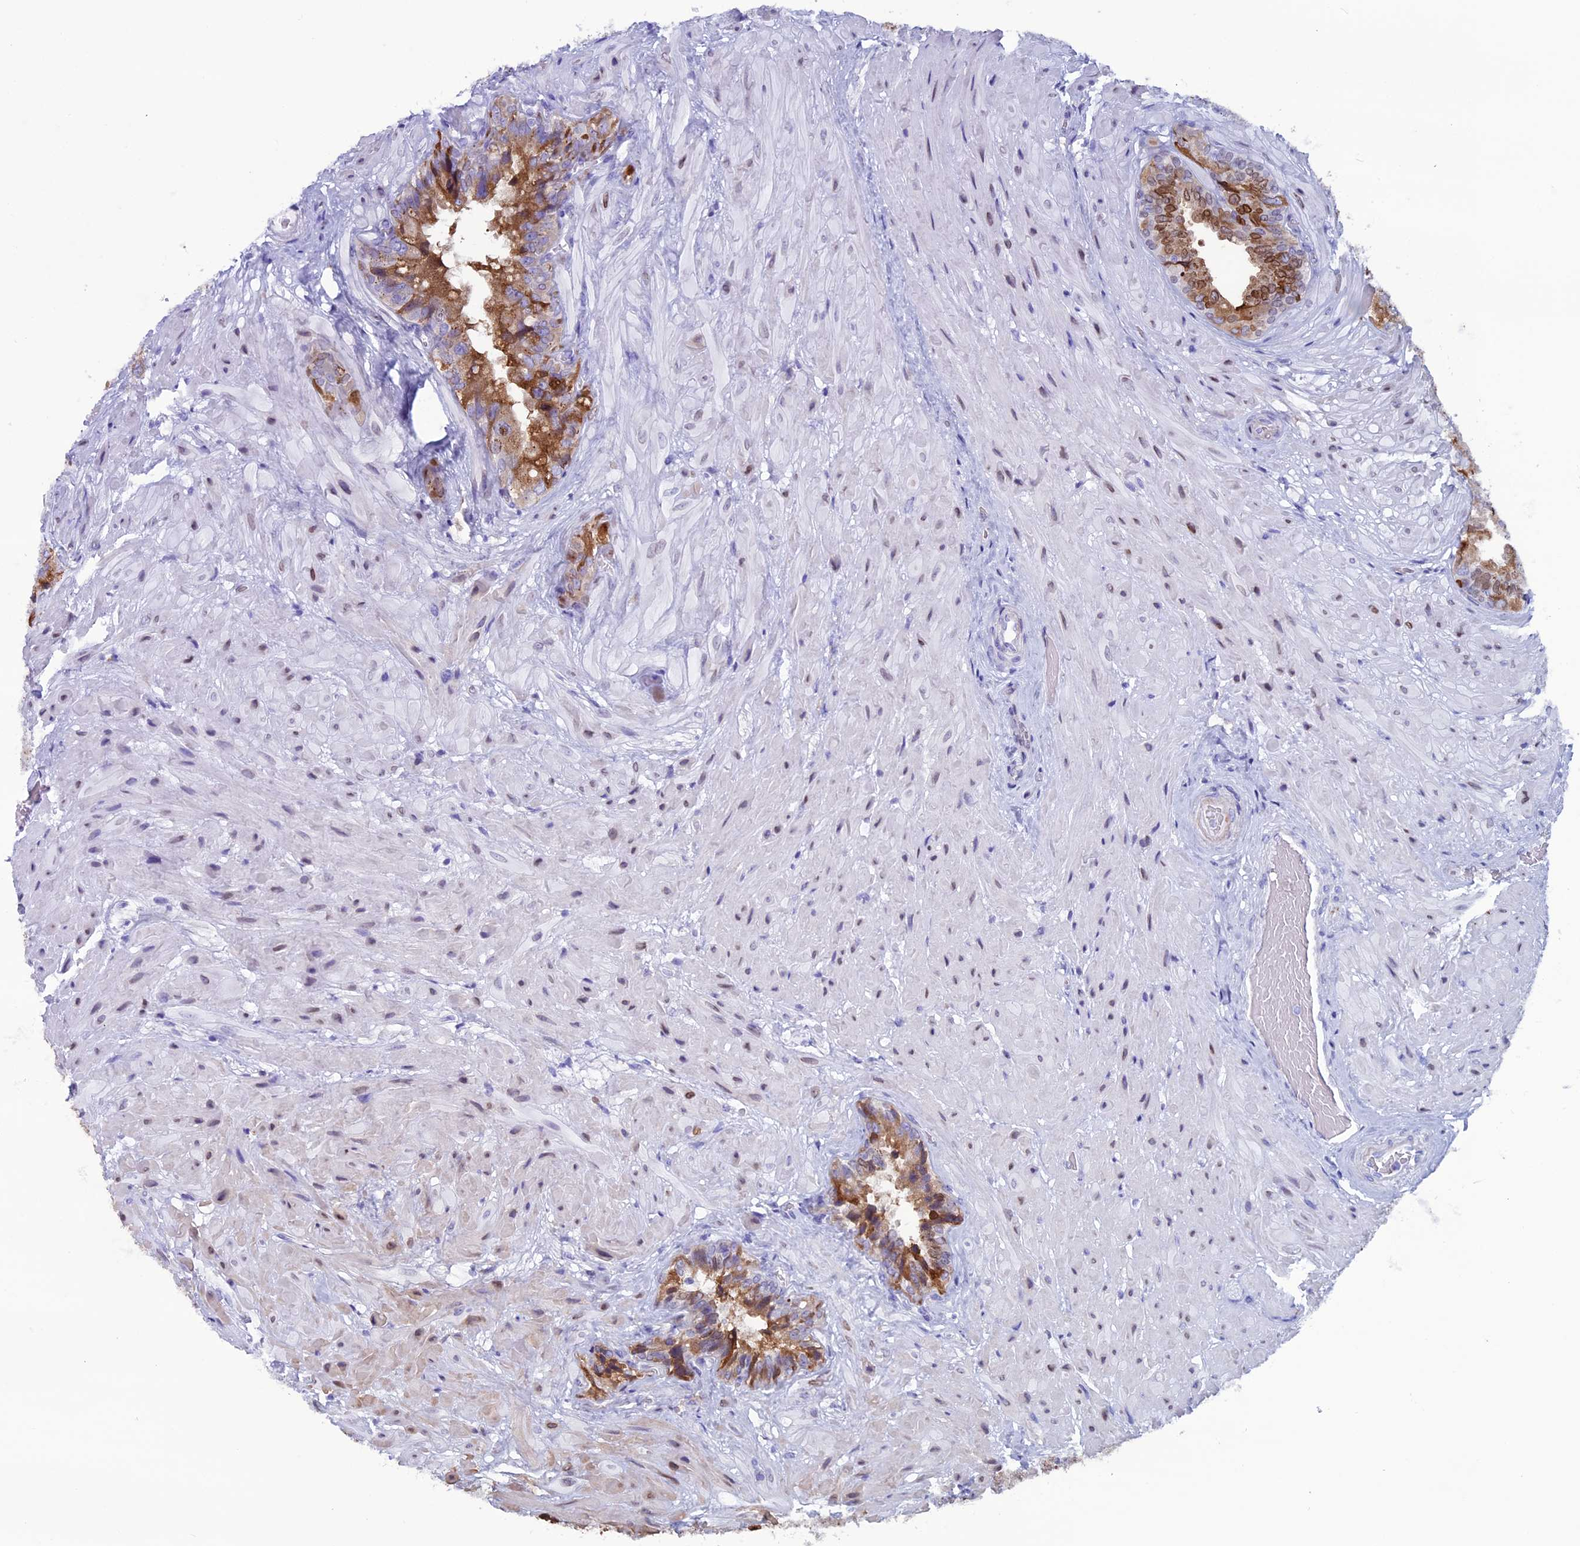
{"staining": {"intensity": "moderate", "quantity": ">75%", "location": "cytoplasmic/membranous,nuclear"}, "tissue": "seminal vesicle", "cell_type": "Glandular cells", "image_type": "normal", "snomed": [{"axis": "morphology", "description": "Normal tissue, NOS"}, {"axis": "topography", "description": "Prostate and seminal vesicle, NOS"}, {"axis": "topography", "description": "Prostate"}, {"axis": "topography", "description": "Seminal veicle"}], "caption": "An IHC micrograph of benign tissue is shown. Protein staining in brown labels moderate cytoplasmic/membranous,nuclear positivity in seminal vesicle within glandular cells.", "gene": "FAM169A", "patient": {"sex": "male", "age": 67}}